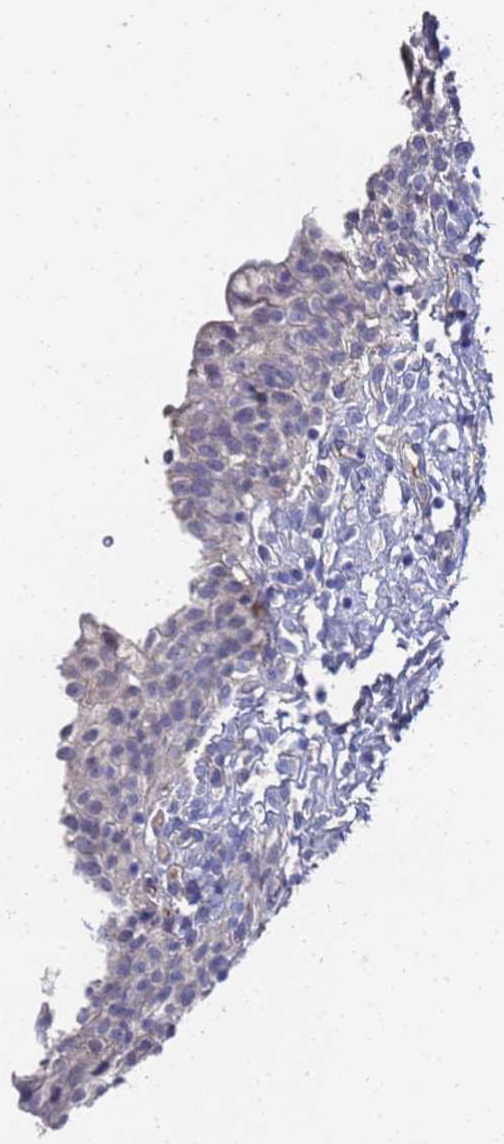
{"staining": {"intensity": "weak", "quantity": "<25%", "location": "nuclear"}, "tissue": "urinary bladder", "cell_type": "Urothelial cells", "image_type": "normal", "snomed": [{"axis": "morphology", "description": "Normal tissue, NOS"}, {"axis": "topography", "description": "Urinary bladder"}], "caption": "This is an immunohistochemistry photomicrograph of benign human urinary bladder. There is no staining in urothelial cells.", "gene": "TCP10L", "patient": {"sex": "male", "age": 55}}